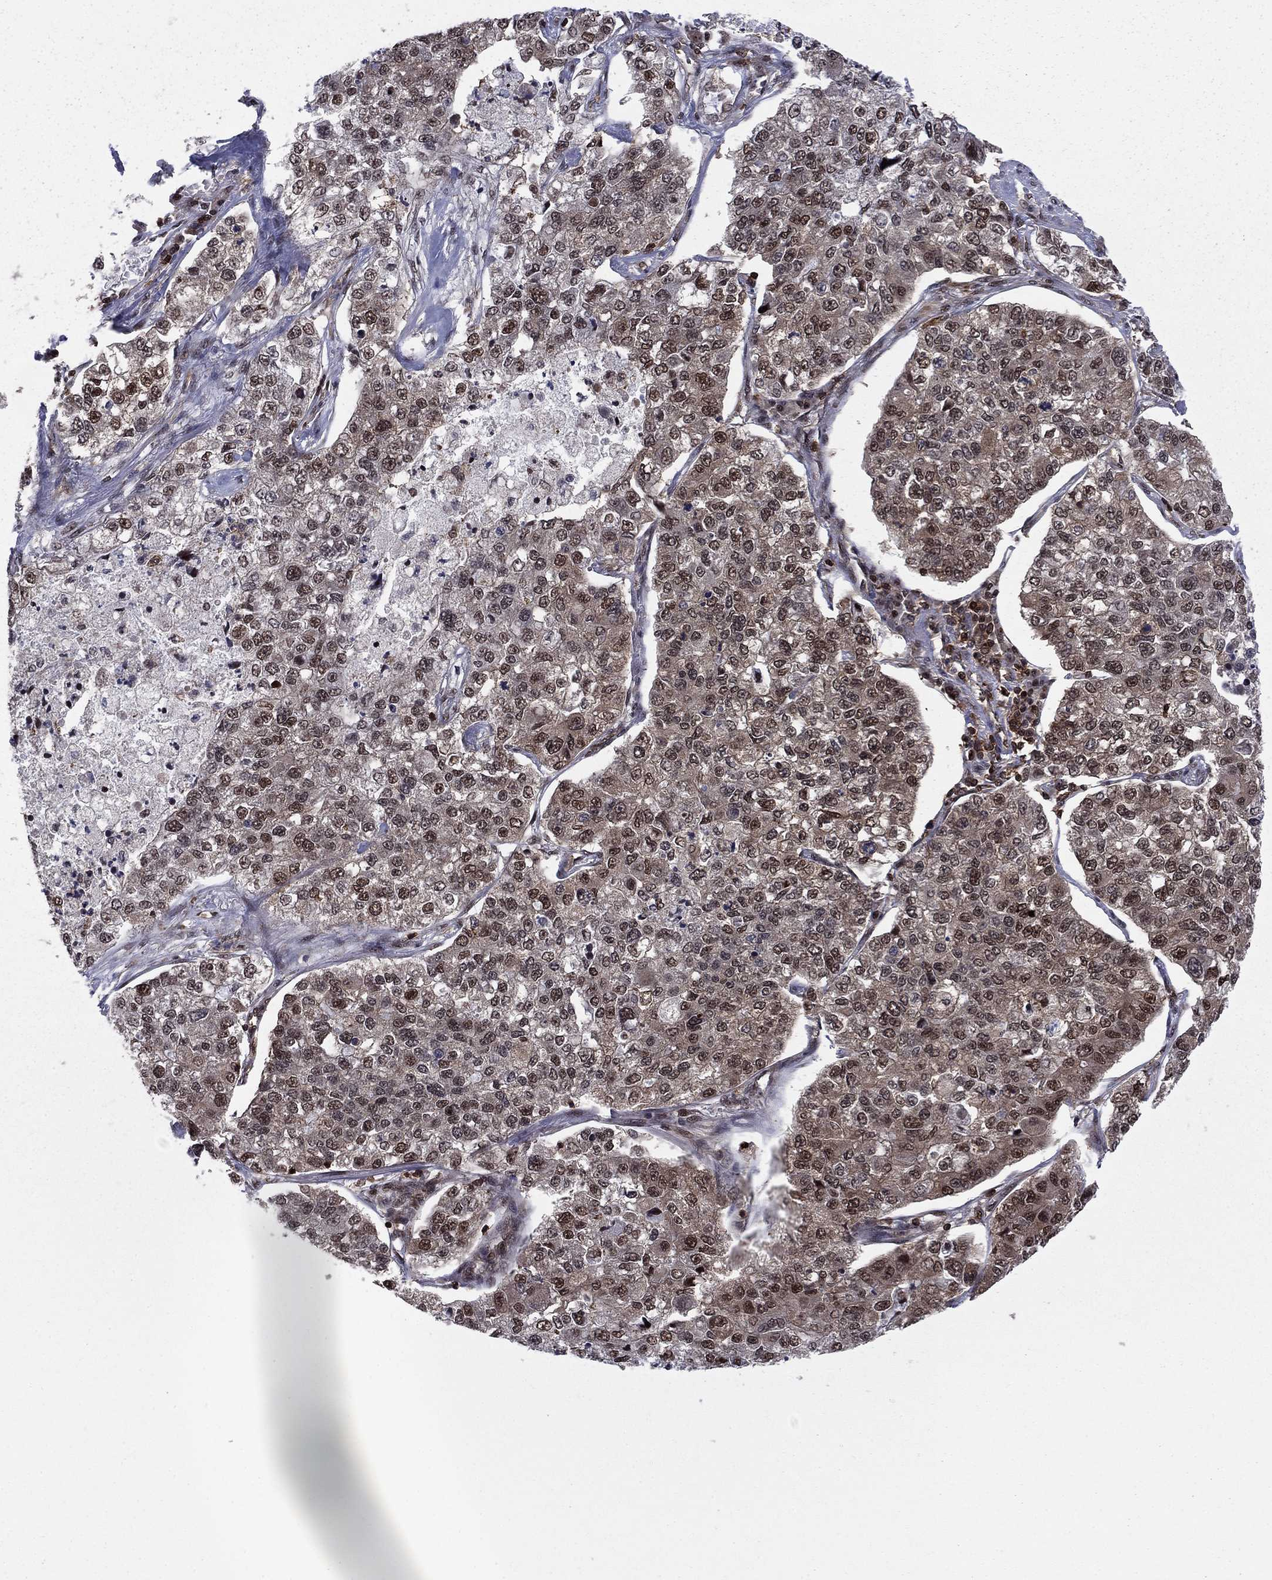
{"staining": {"intensity": "moderate", "quantity": "25%-75%", "location": "nuclear"}, "tissue": "lung cancer", "cell_type": "Tumor cells", "image_type": "cancer", "snomed": [{"axis": "morphology", "description": "Adenocarcinoma, NOS"}, {"axis": "topography", "description": "Lung"}], "caption": "Lung adenocarcinoma was stained to show a protein in brown. There is medium levels of moderate nuclear positivity in approximately 25%-75% of tumor cells.", "gene": "PSMD2", "patient": {"sex": "male", "age": 49}}